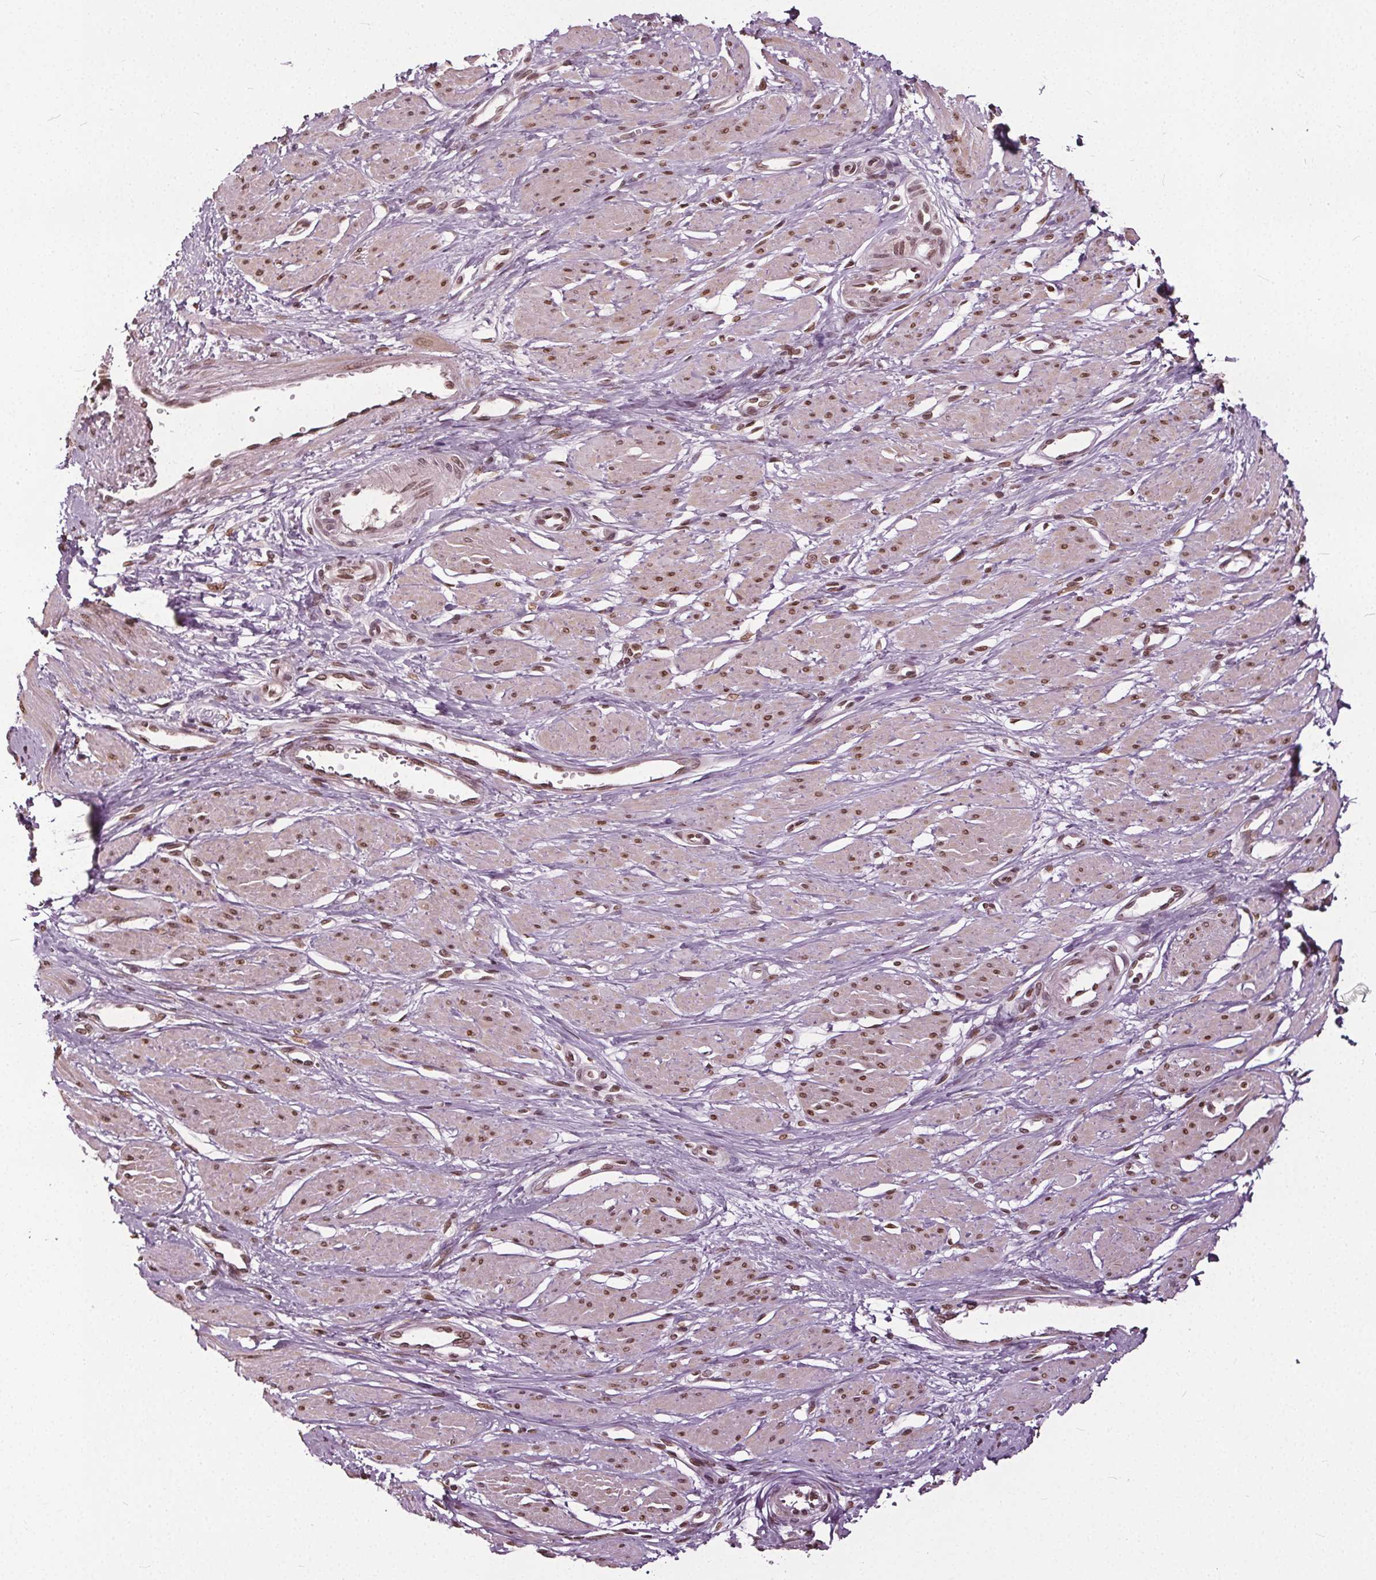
{"staining": {"intensity": "moderate", "quantity": ">75%", "location": "cytoplasmic/membranous,nuclear"}, "tissue": "smooth muscle", "cell_type": "Smooth muscle cells", "image_type": "normal", "snomed": [{"axis": "morphology", "description": "Normal tissue, NOS"}, {"axis": "topography", "description": "Smooth muscle"}, {"axis": "topography", "description": "Uterus"}], "caption": "A brown stain shows moderate cytoplasmic/membranous,nuclear staining of a protein in smooth muscle cells of unremarkable smooth muscle. (IHC, brightfield microscopy, high magnification).", "gene": "TTC39C", "patient": {"sex": "female", "age": 39}}